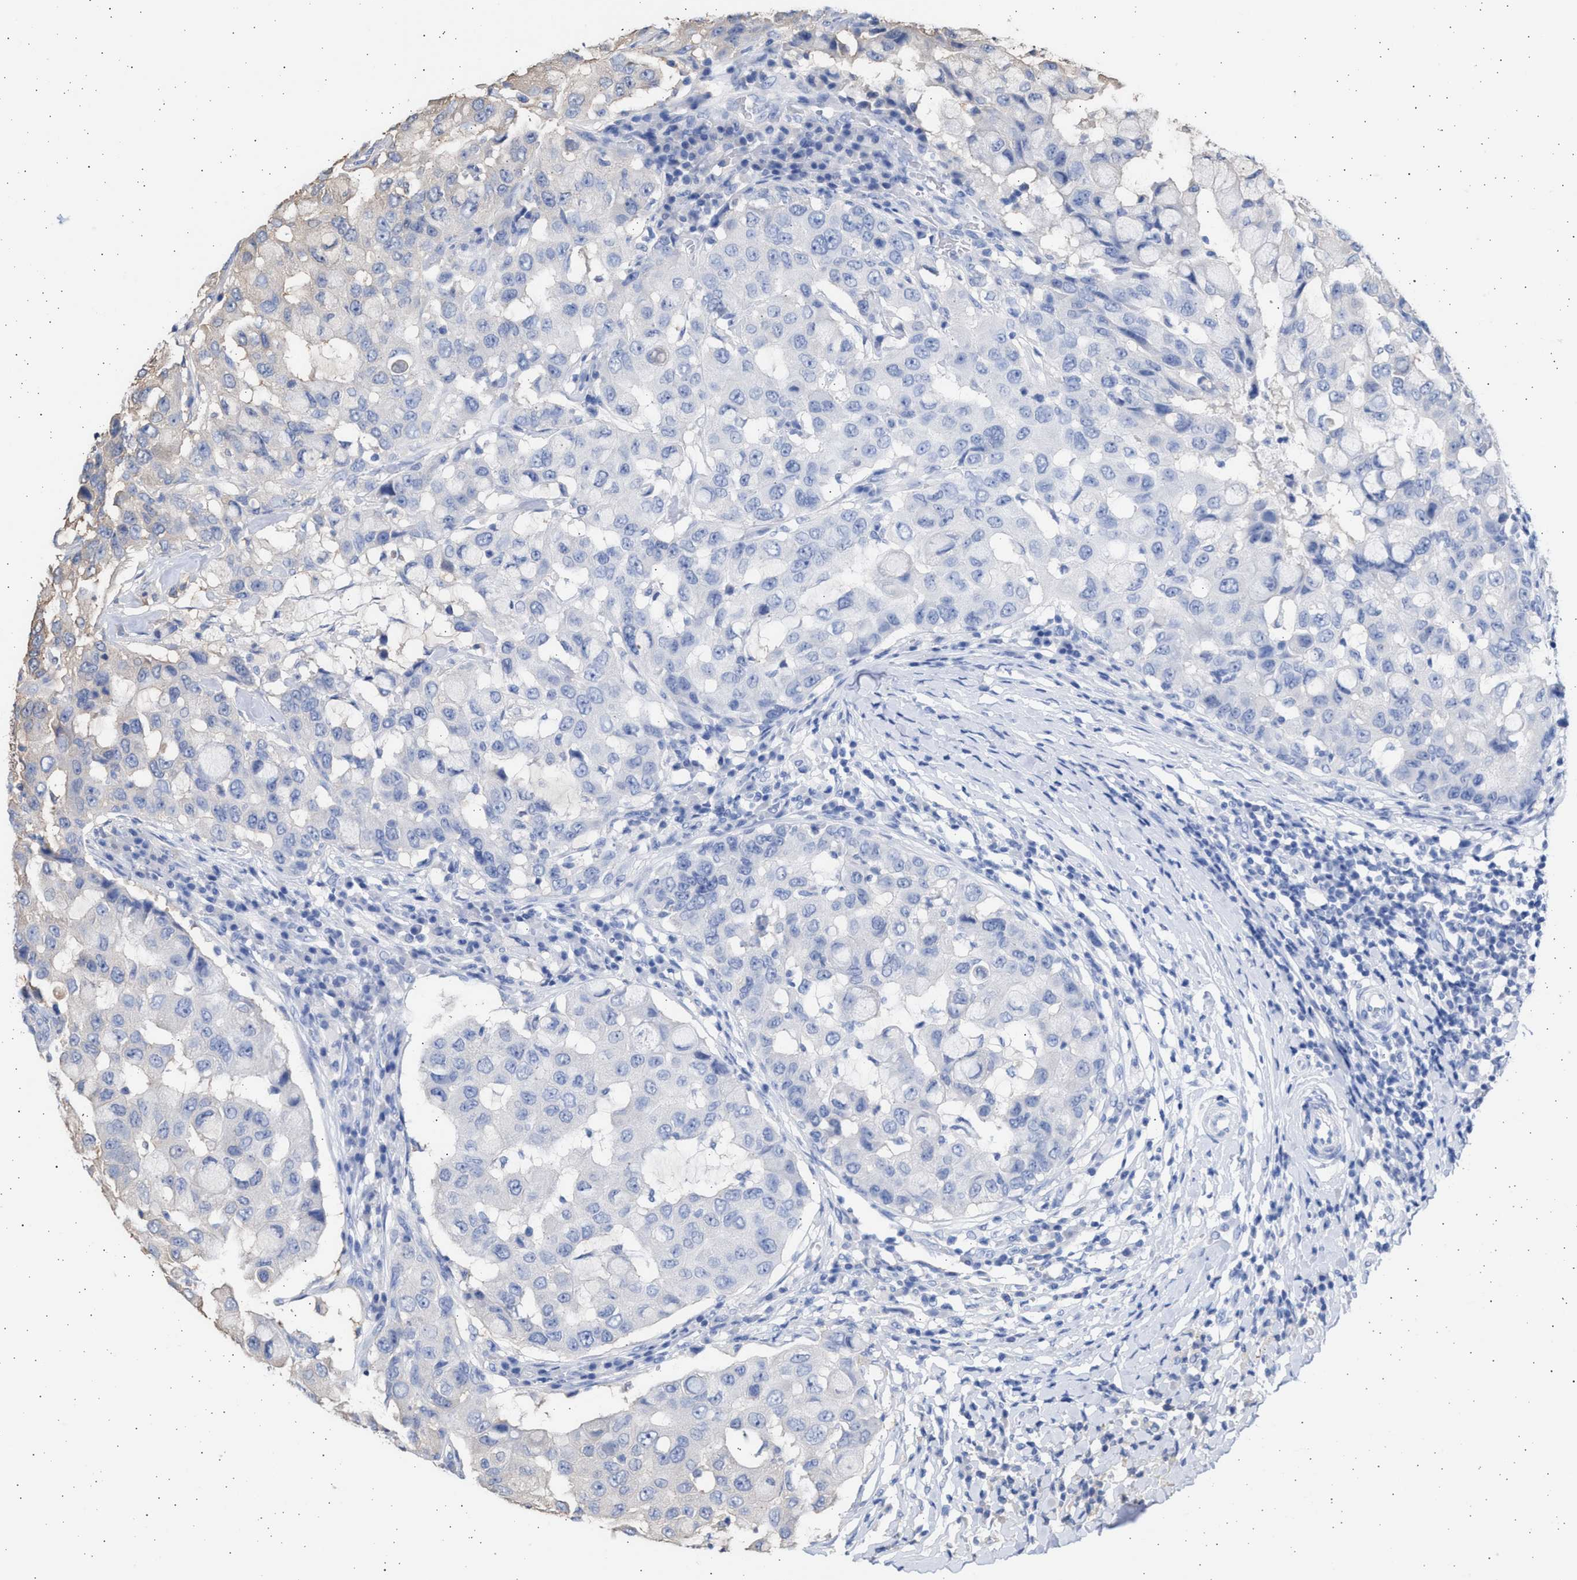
{"staining": {"intensity": "negative", "quantity": "none", "location": "none"}, "tissue": "breast cancer", "cell_type": "Tumor cells", "image_type": "cancer", "snomed": [{"axis": "morphology", "description": "Duct carcinoma"}, {"axis": "topography", "description": "Breast"}], "caption": "The histopathology image demonstrates no significant expression in tumor cells of breast cancer.", "gene": "ALDOC", "patient": {"sex": "female", "age": 27}}